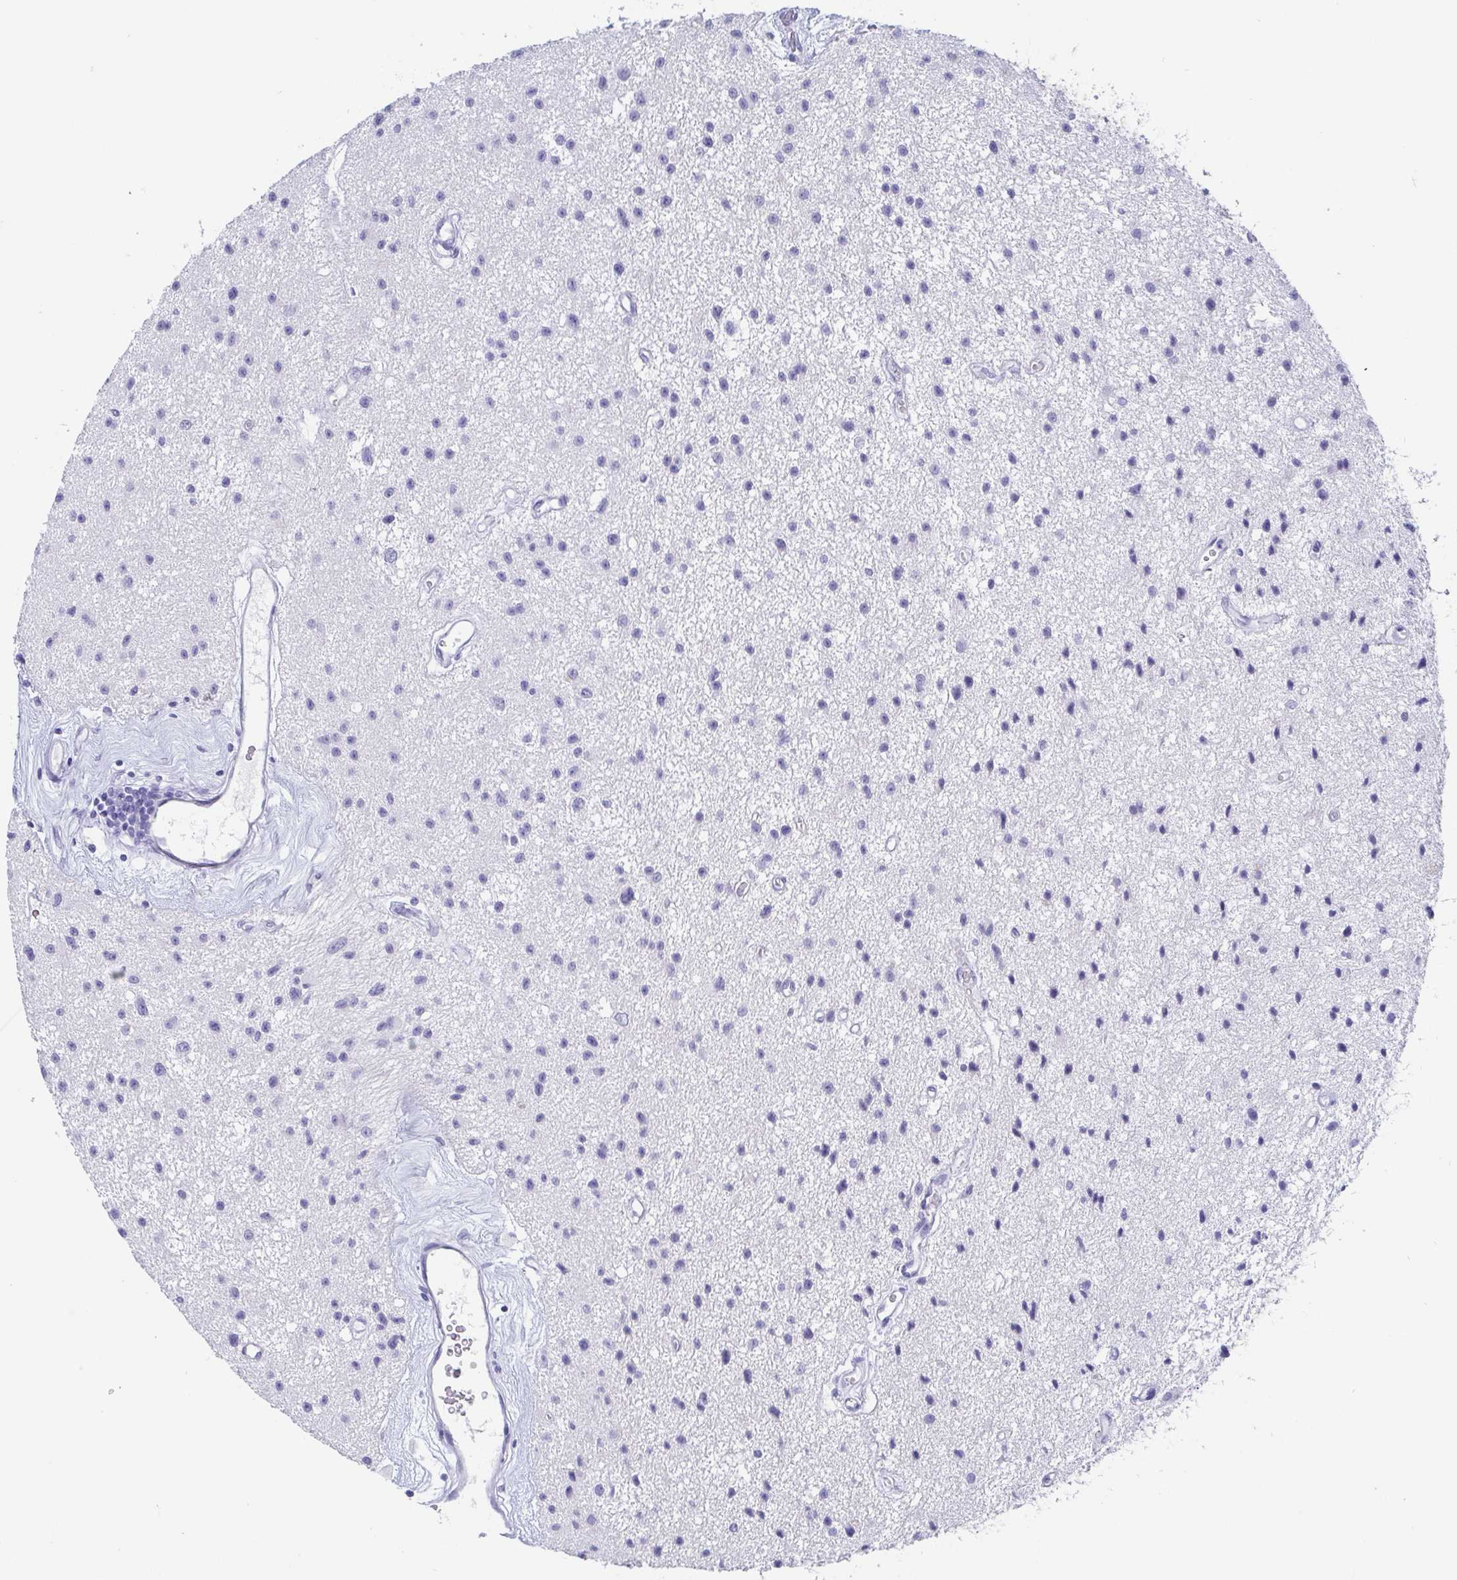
{"staining": {"intensity": "negative", "quantity": "none", "location": "none"}, "tissue": "glioma", "cell_type": "Tumor cells", "image_type": "cancer", "snomed": [{"axis": "morphology", "description": "Glioma, malignant, Low grade"}, {"axis": "topography", "description": "Brain"}], "caption": "Immunohistochemistry (IHC) of human glioma exhibits no staining in tumor cells. (Brightfield microscopy of DAB immunohistochemistry (IHC) at high magnification).", "gene": "SCGN", "patient": {"sex": "male", "age": 43}}